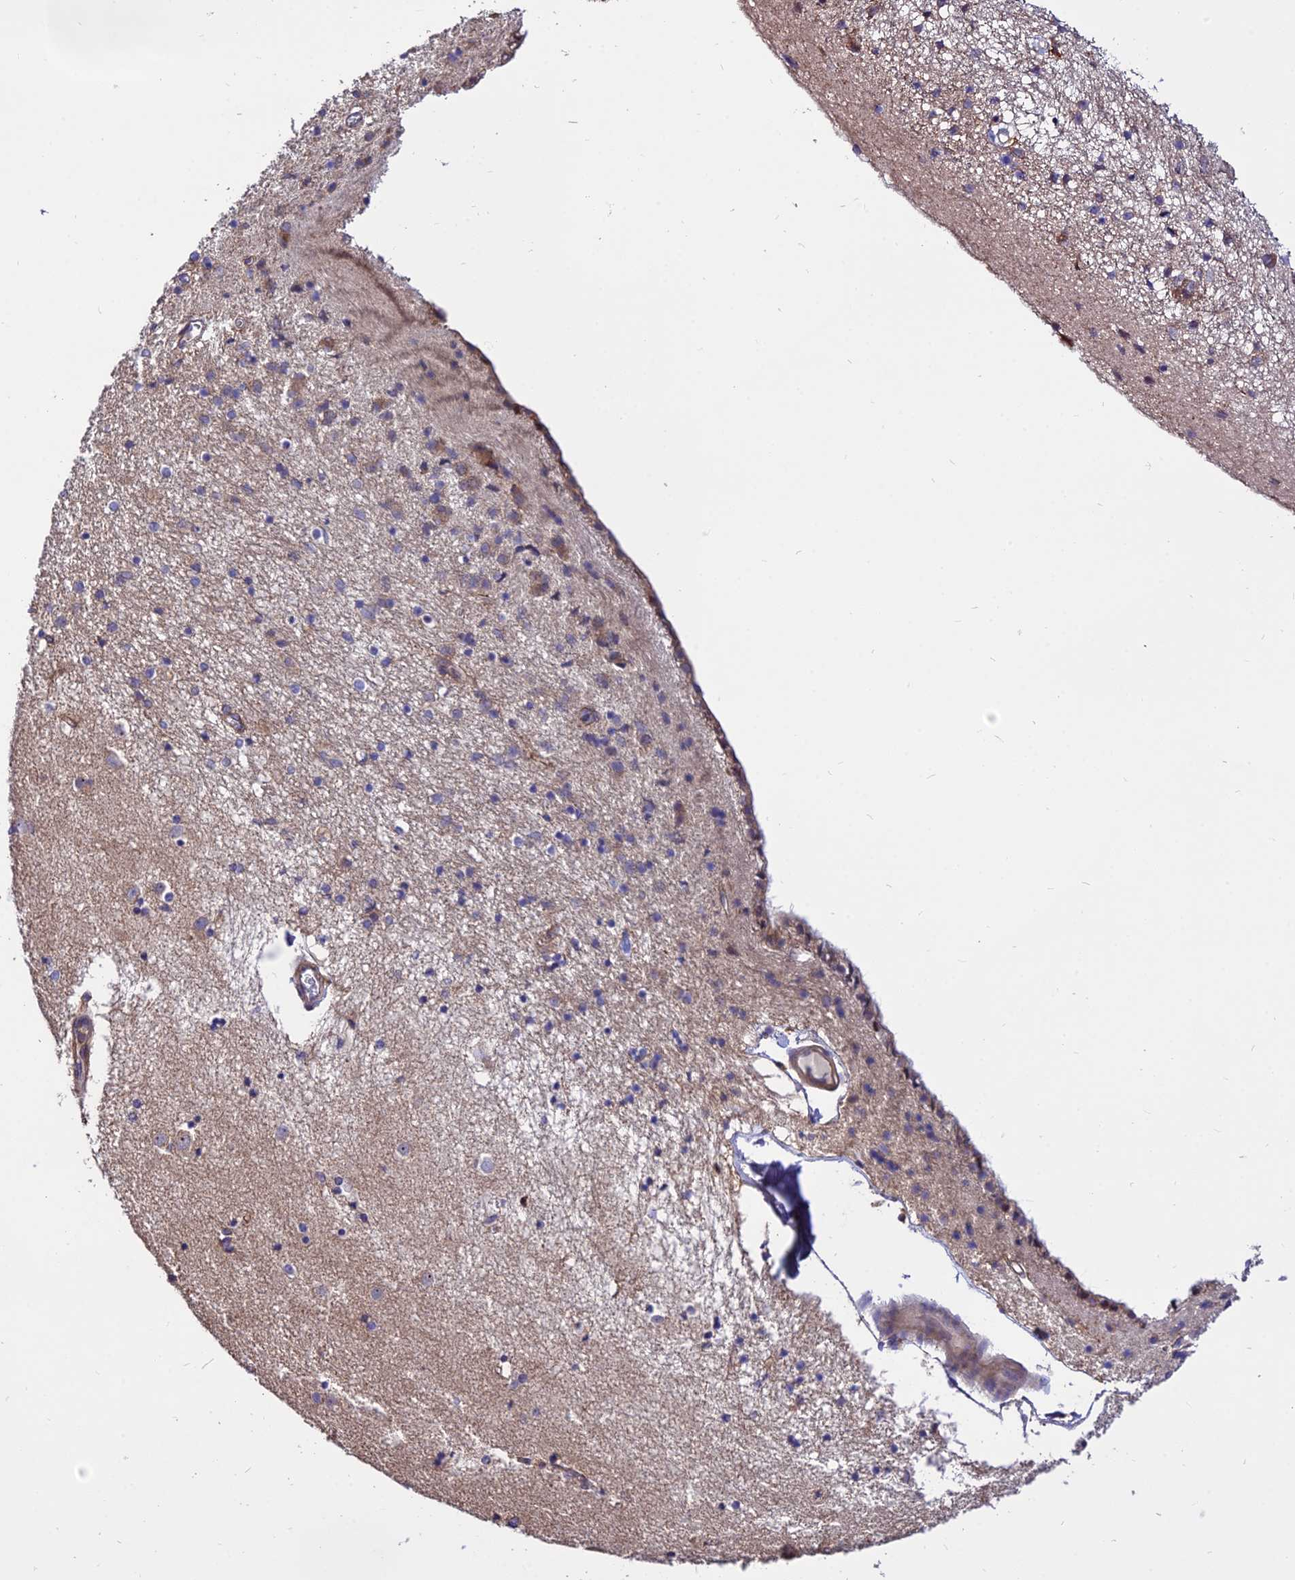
{"staining": {"intensity": "weak", "quantity": "<25%", "location": "cytoplasmic/membranous"}, "tissue": "caudate", "cell_type": "Glial cells", "image_type": "normal", "snomed": [{"axis": "morphology", "description": "Normal tissue, NOS"}, {"axis": "topography", "description": "Lateral ventricle wall"}], "caption": "A histopathology image of caudate stained for a protein reveals no brown staining in glial cells.", "gene": "CDC37L1", "patient": {"sex": "female", "age": 54}}